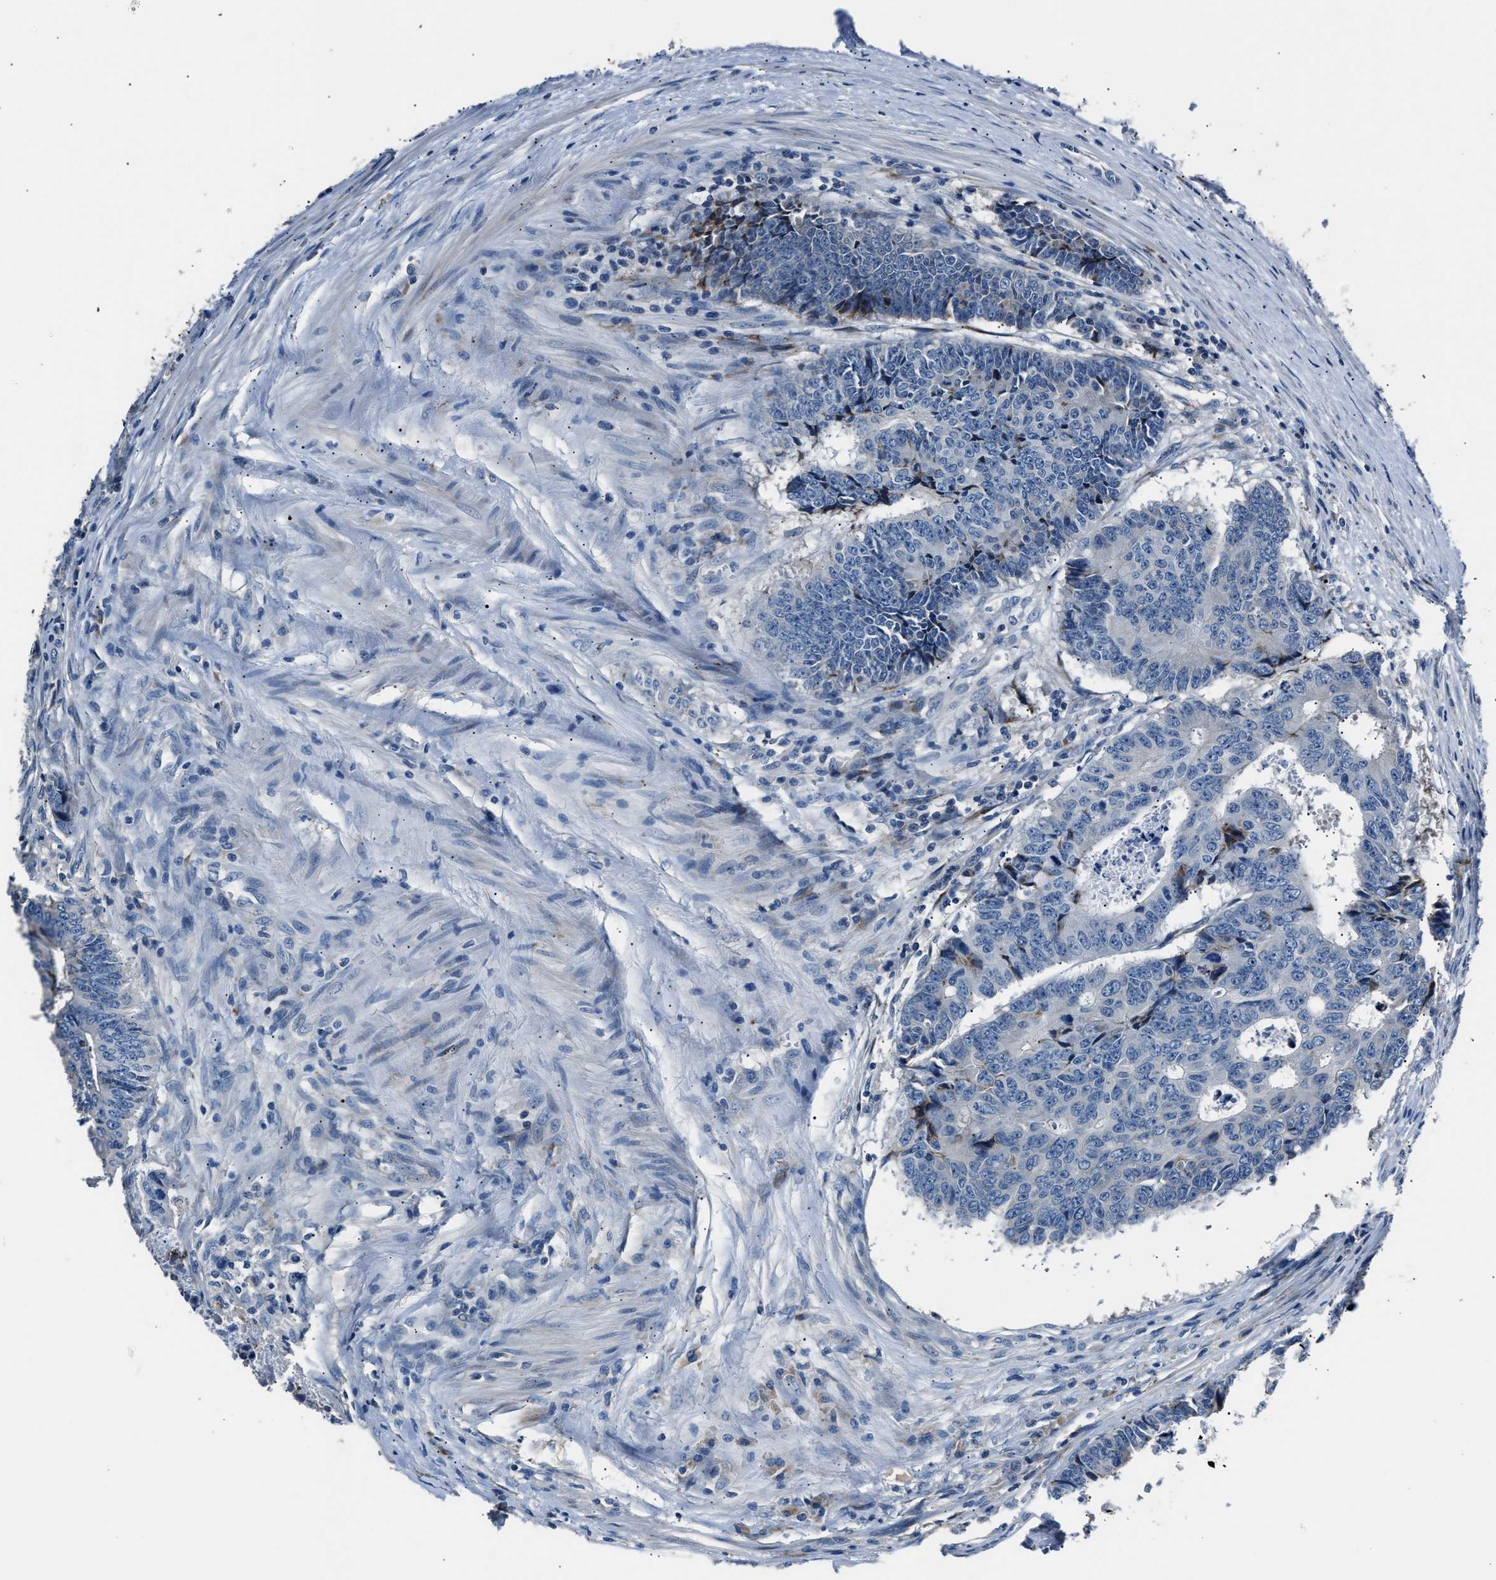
{"staining": {"intensity": "negative", "quantity": "none", "location": "none"}, "tissue": "colorectal cancer", "cell_type": "Tumor cells", "image_type": "cancer", "snomed": [{"axis": "morphology", "description": "Adenocarcinoma, NOS"}, {"axis": "topography", "description": "Rectum"}], "caption": "A micrograph of colorectal cancer stained for a protein reveals no brown staining in tumor cells.", "gene": "DNAJC24", "patient": {"sex": "male", "age": 84}}